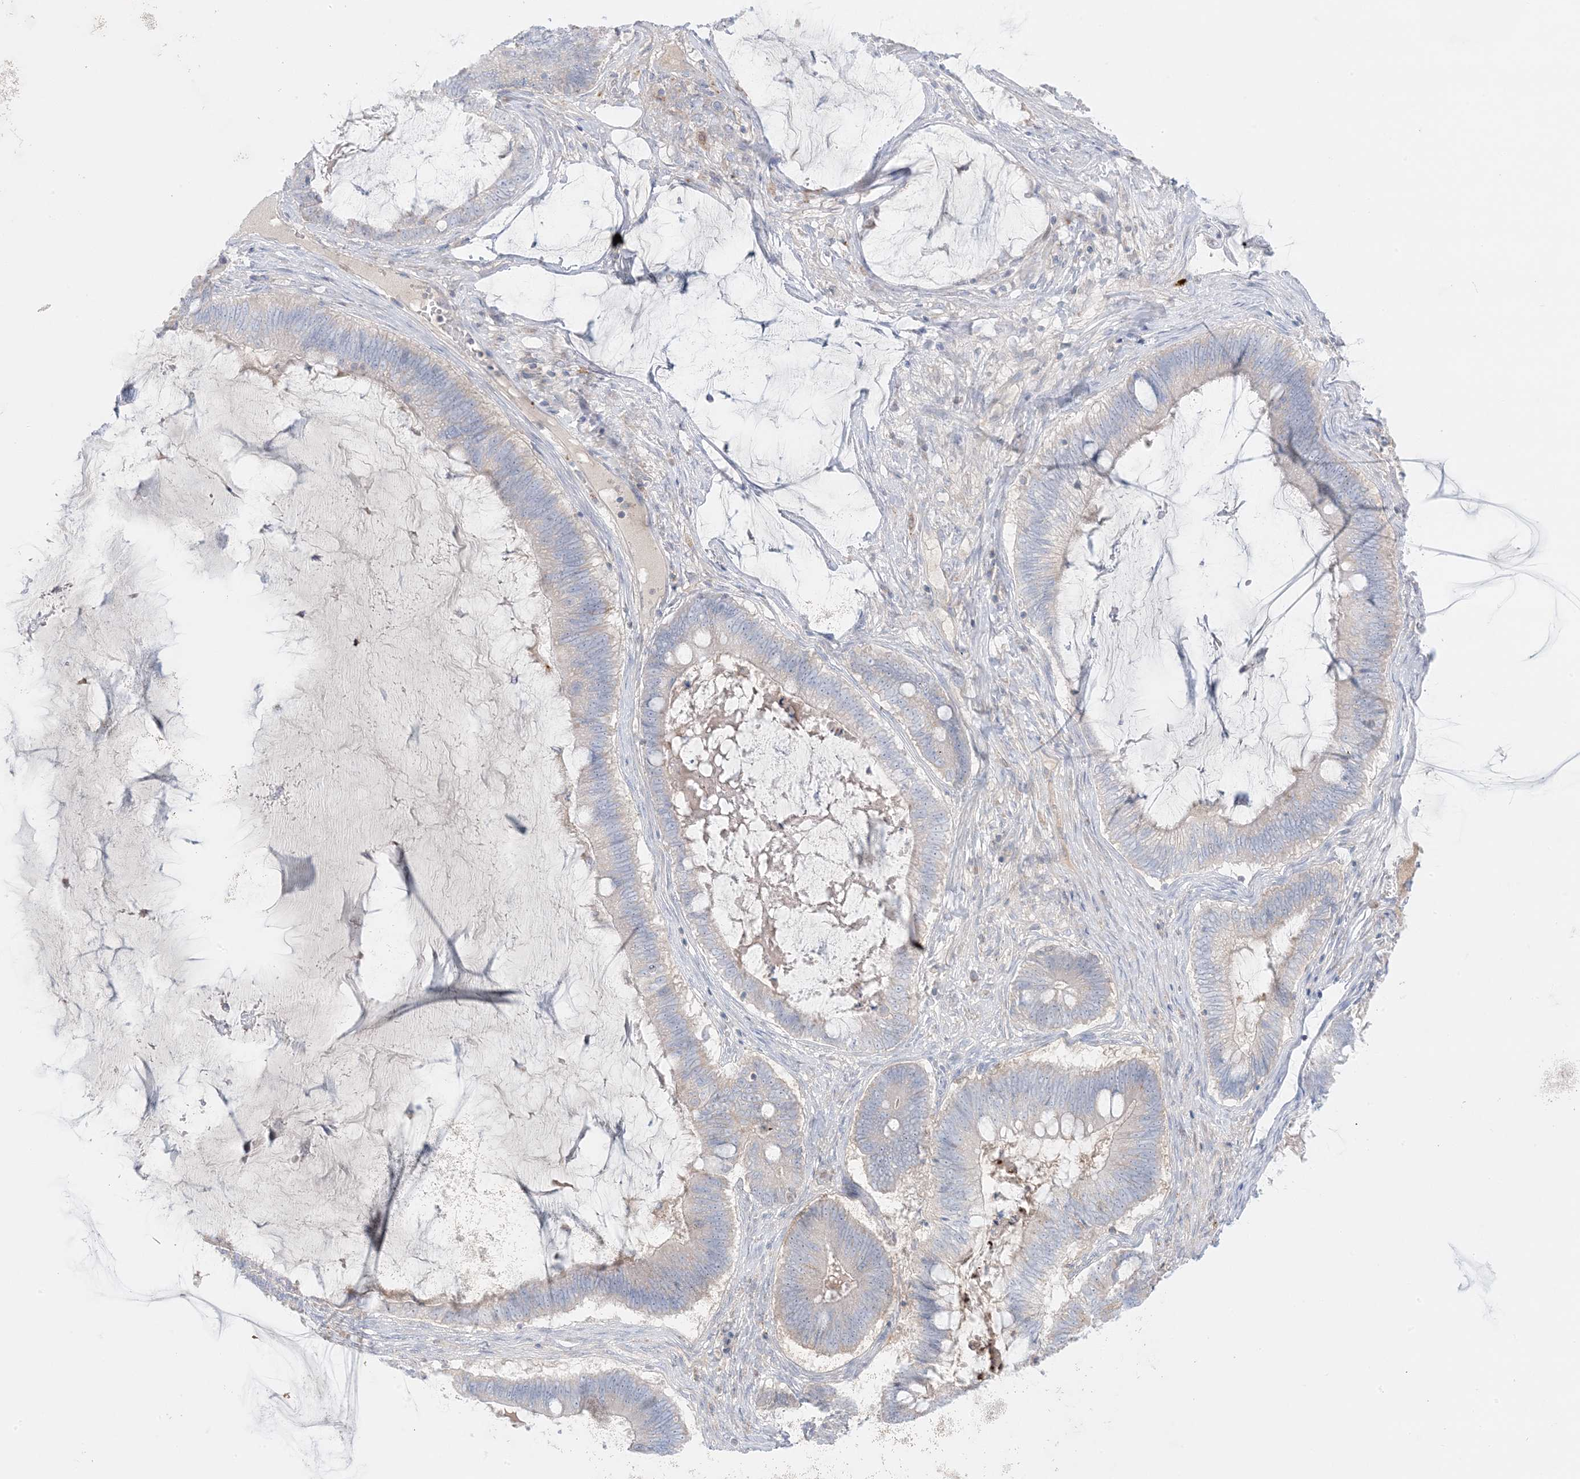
{"staining": {"intensity": "negative", "quantity": "none", "location": "none"}, "tissue": "ovarian cancer", "cell_type": "Tumor cells", "image_type": "cancer", "snomed": [{"axis": "morphology", "description": "Cystadenocarcinoma, mucinous, NOS"}, {"axis": "topography", "description": "Ovary"}], "caption": "Human ovarian cancer (mucinous cystadenocarcinoma) stained for a protein using immunohistochemistry reveals no staining in tumor cells.", "gene": "KCTD6", "patient": {"sex": "female", "age": 61}}